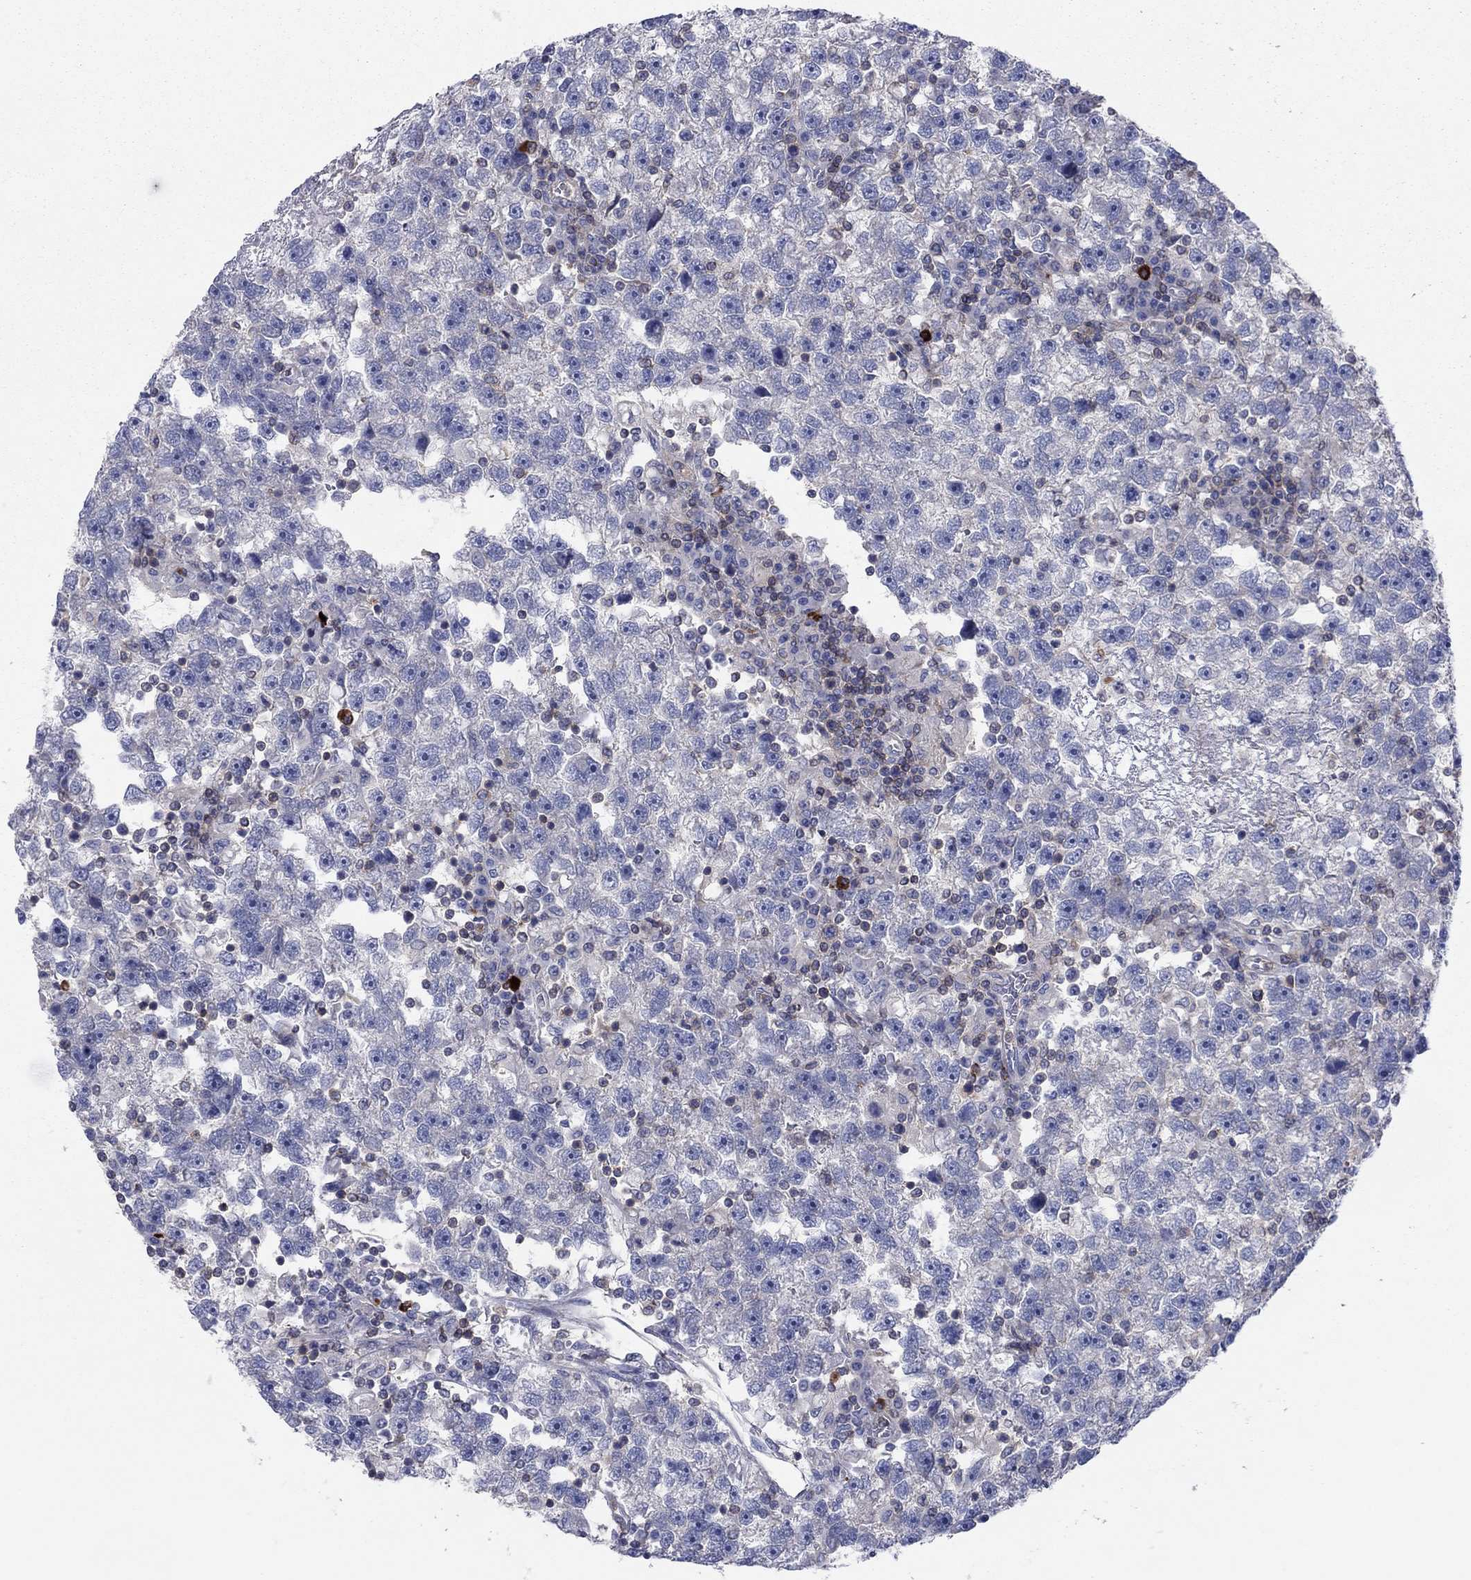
{"staining": {"intensity": "moderate", "quantity": "<25%", "location": "cytoplasmic/membranous"}, "tissue": "testis cancer", "cell_type": "Tumor cells", "image_type": "cancer", "snomed": [{"axis": "morphology", "description": "Seminoma, NOS"}, {"axis": "topography", "description": "Testis"}], "caption": "Testis cancer stained with a protein marker shows moderate staining in tumor cells.", "gene": "PVR", "patient": {"sex": "male", "age": 47}}